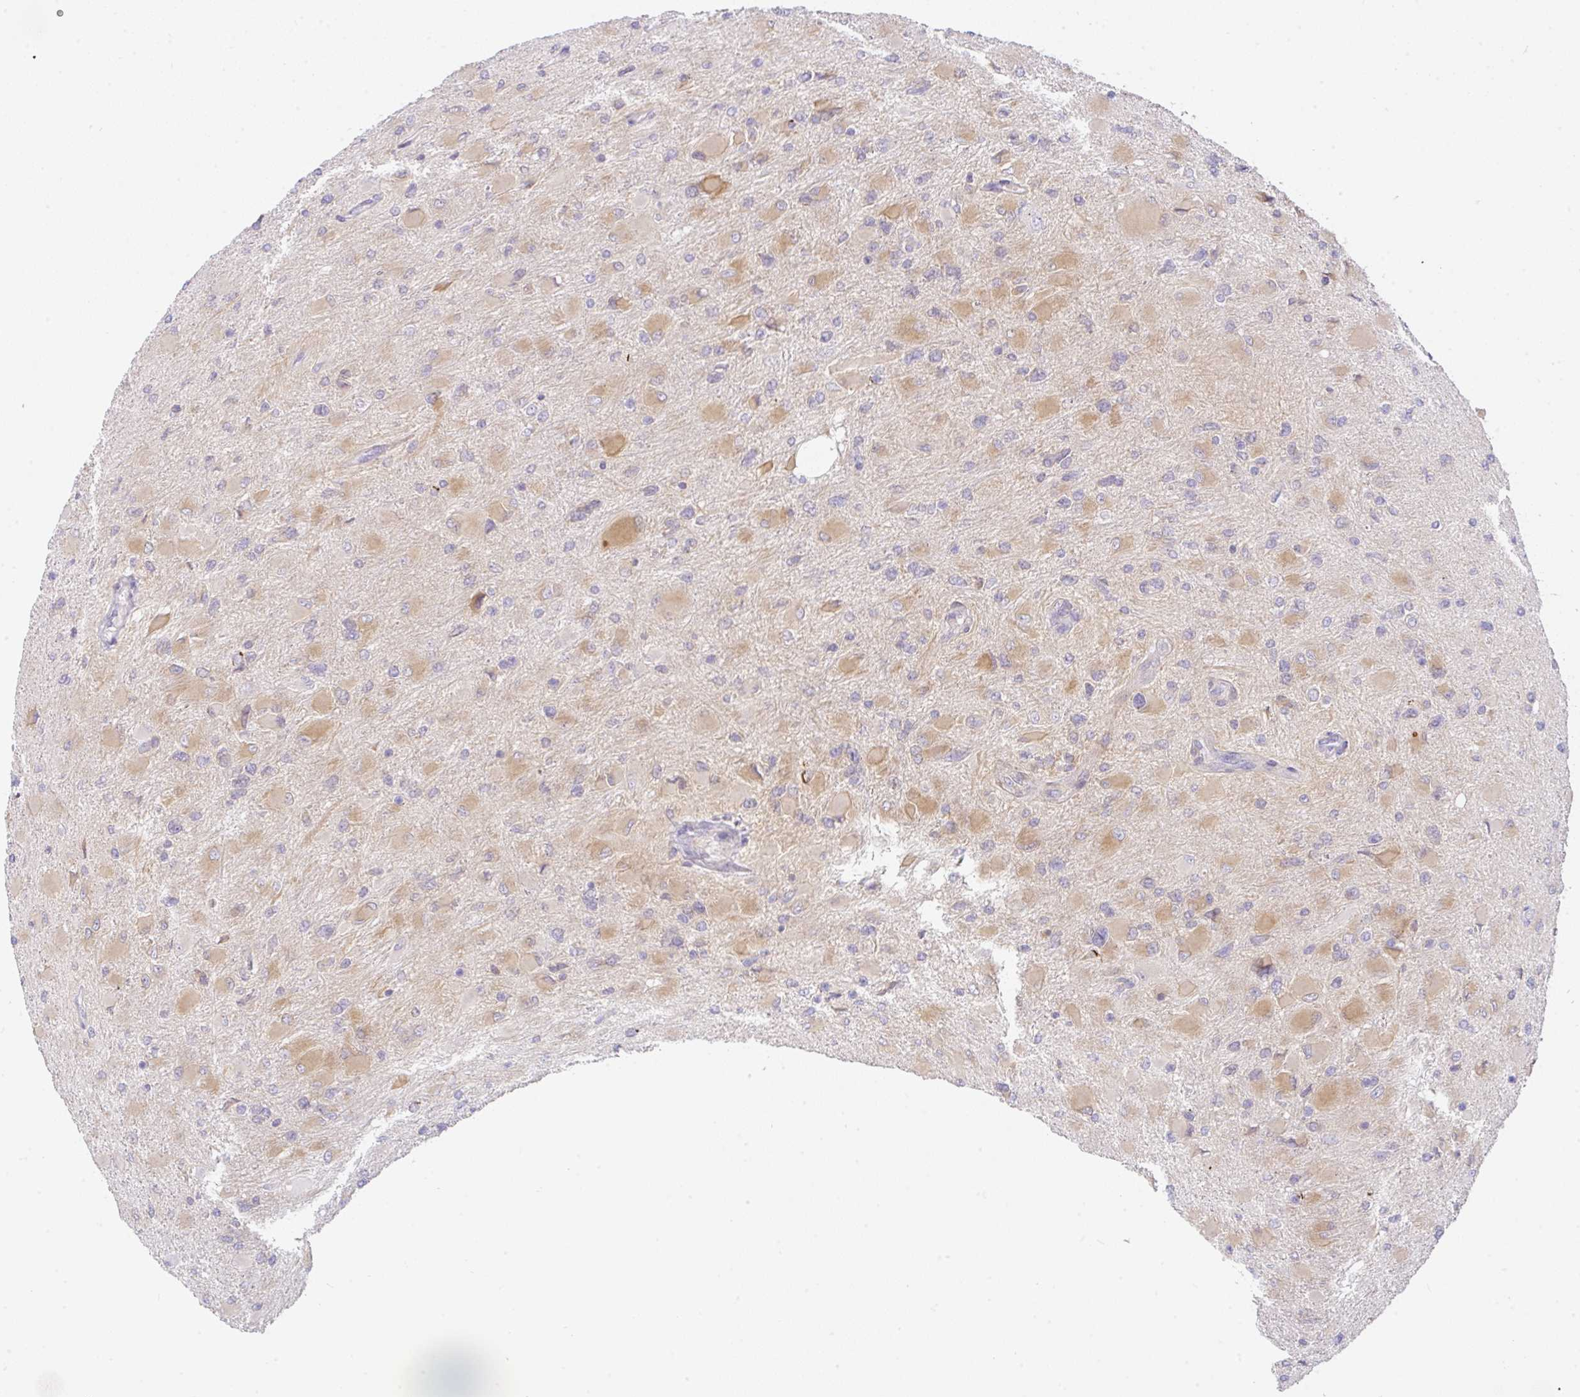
{"staining": {"intensity": "moderate", "quantity": "25%-75%", "location": "cytoplasmic/membranous"}, "tissue": "glioma", "cell_type": "Tumor cells", "image_type": "cancer", "snomed": [{"axis": "morphology", "description": "Glioma, malignant, High grade"}, {"axis": "topography", "description": "Cerebral cortex"}], "caption": "High-power microscopy captured an immunohistochemistry (IHC) photomicrograph of malignant high-grade glioma, revealing moderate cytoplasmic/membranous positivity in approximately 25%-75% of tumor cells.", "gene": "DERL2", "patient": {"sex": "female", "age": 36}}